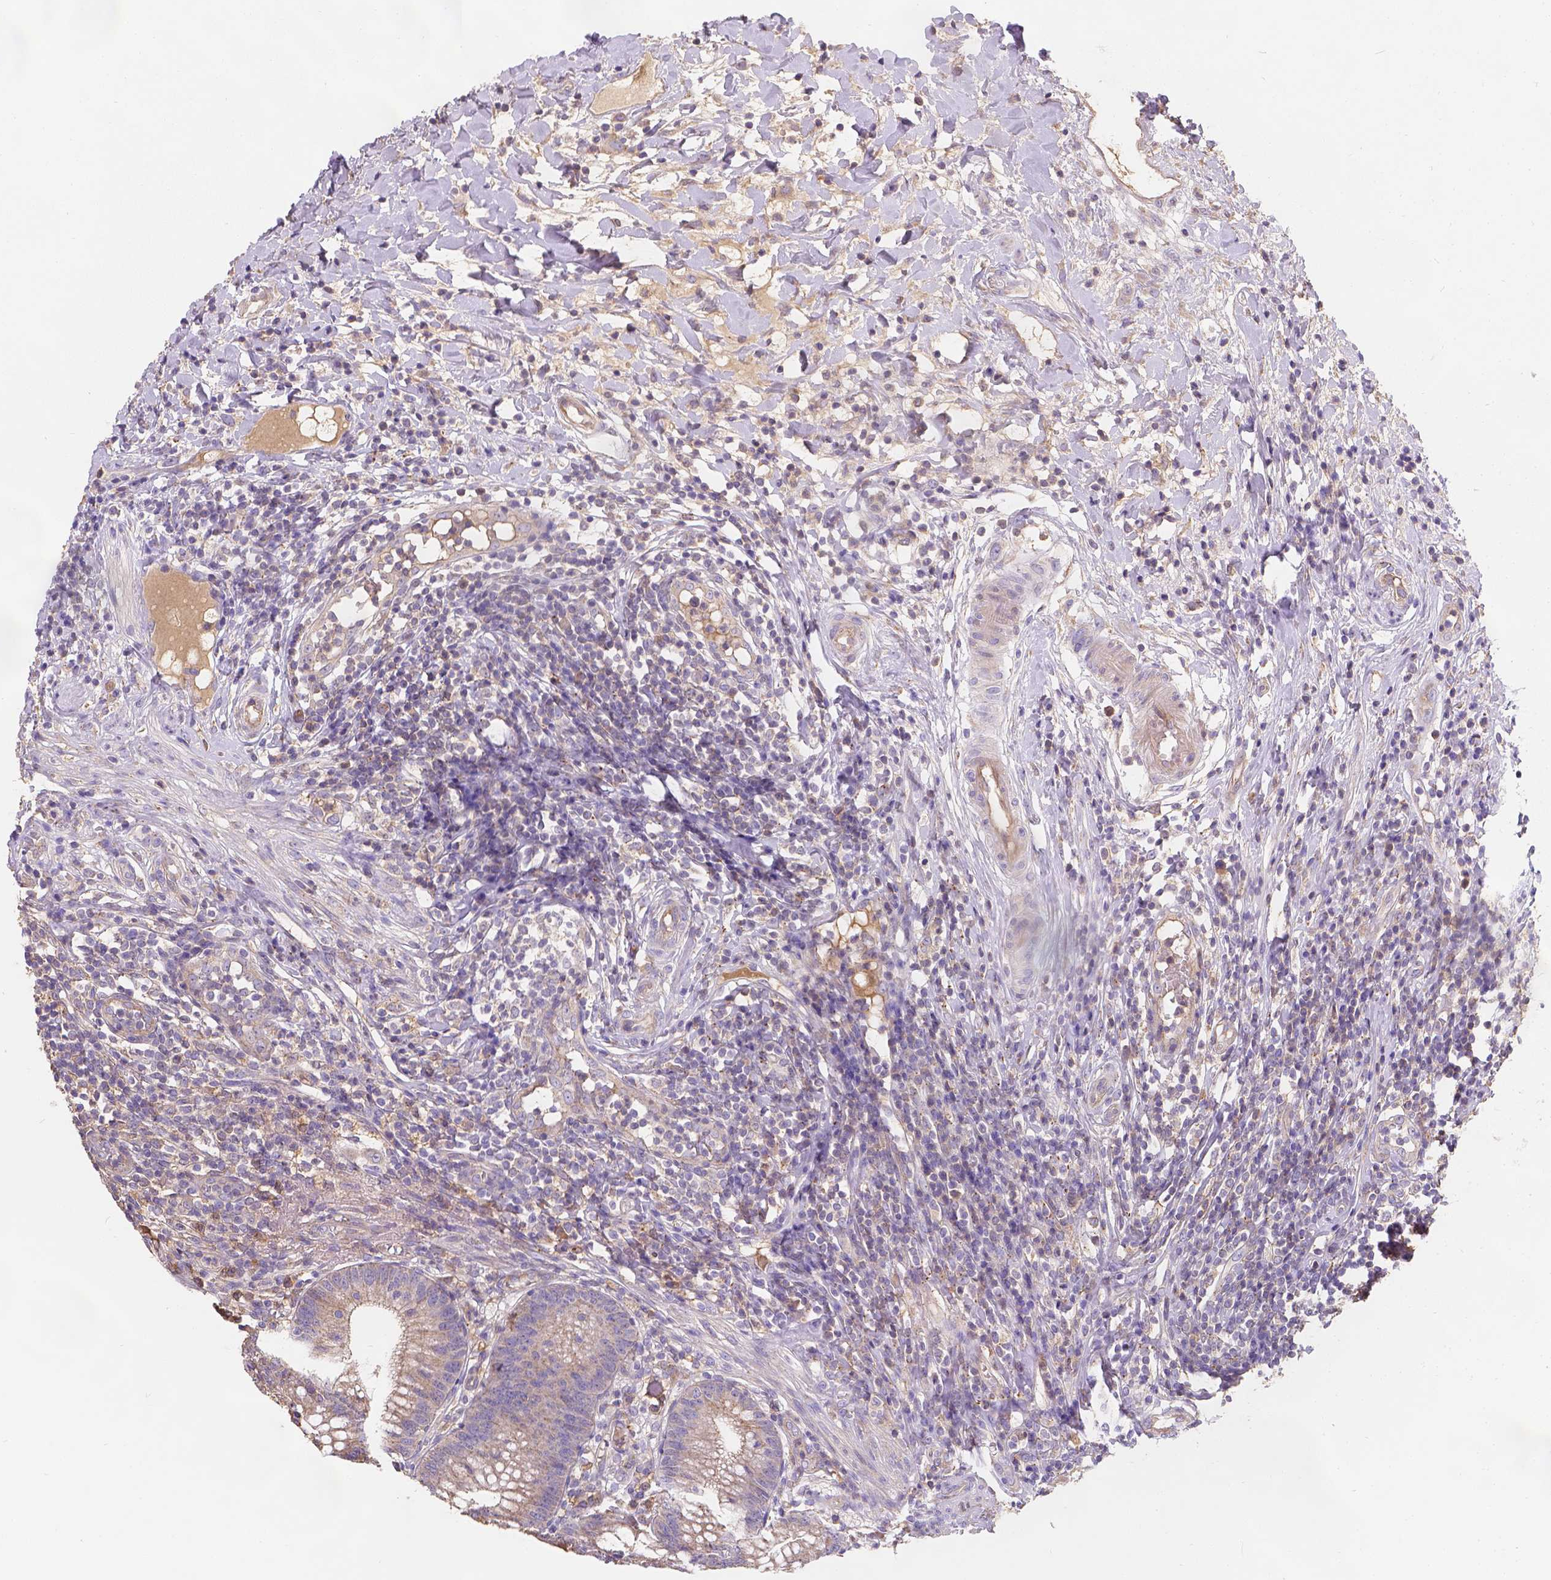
{"staining": {"intensity": "moderate", "quantity": "25%-75%", "location": "cytoplasmic/membranous"}, "tissue": "appendix", "cell_type": "Glandular cells", "image_type": "normal", "snomed": [{"axis": "morphology", "description": "Normal tissue, NOS"}, {"axis": "morphology", "description": "Inflammation, NOS"}, {"axis": "topography", "description": "Appendix"}], "caption": "Immunohistochemistry (IHC) of normal appendix exhibits medium levels of moderate cytoplasmic/membranous positivity in approximately 25%-75% of glandular cells.", "gene": "CDK10", "patient": {"sex": "male", "age": 16}}